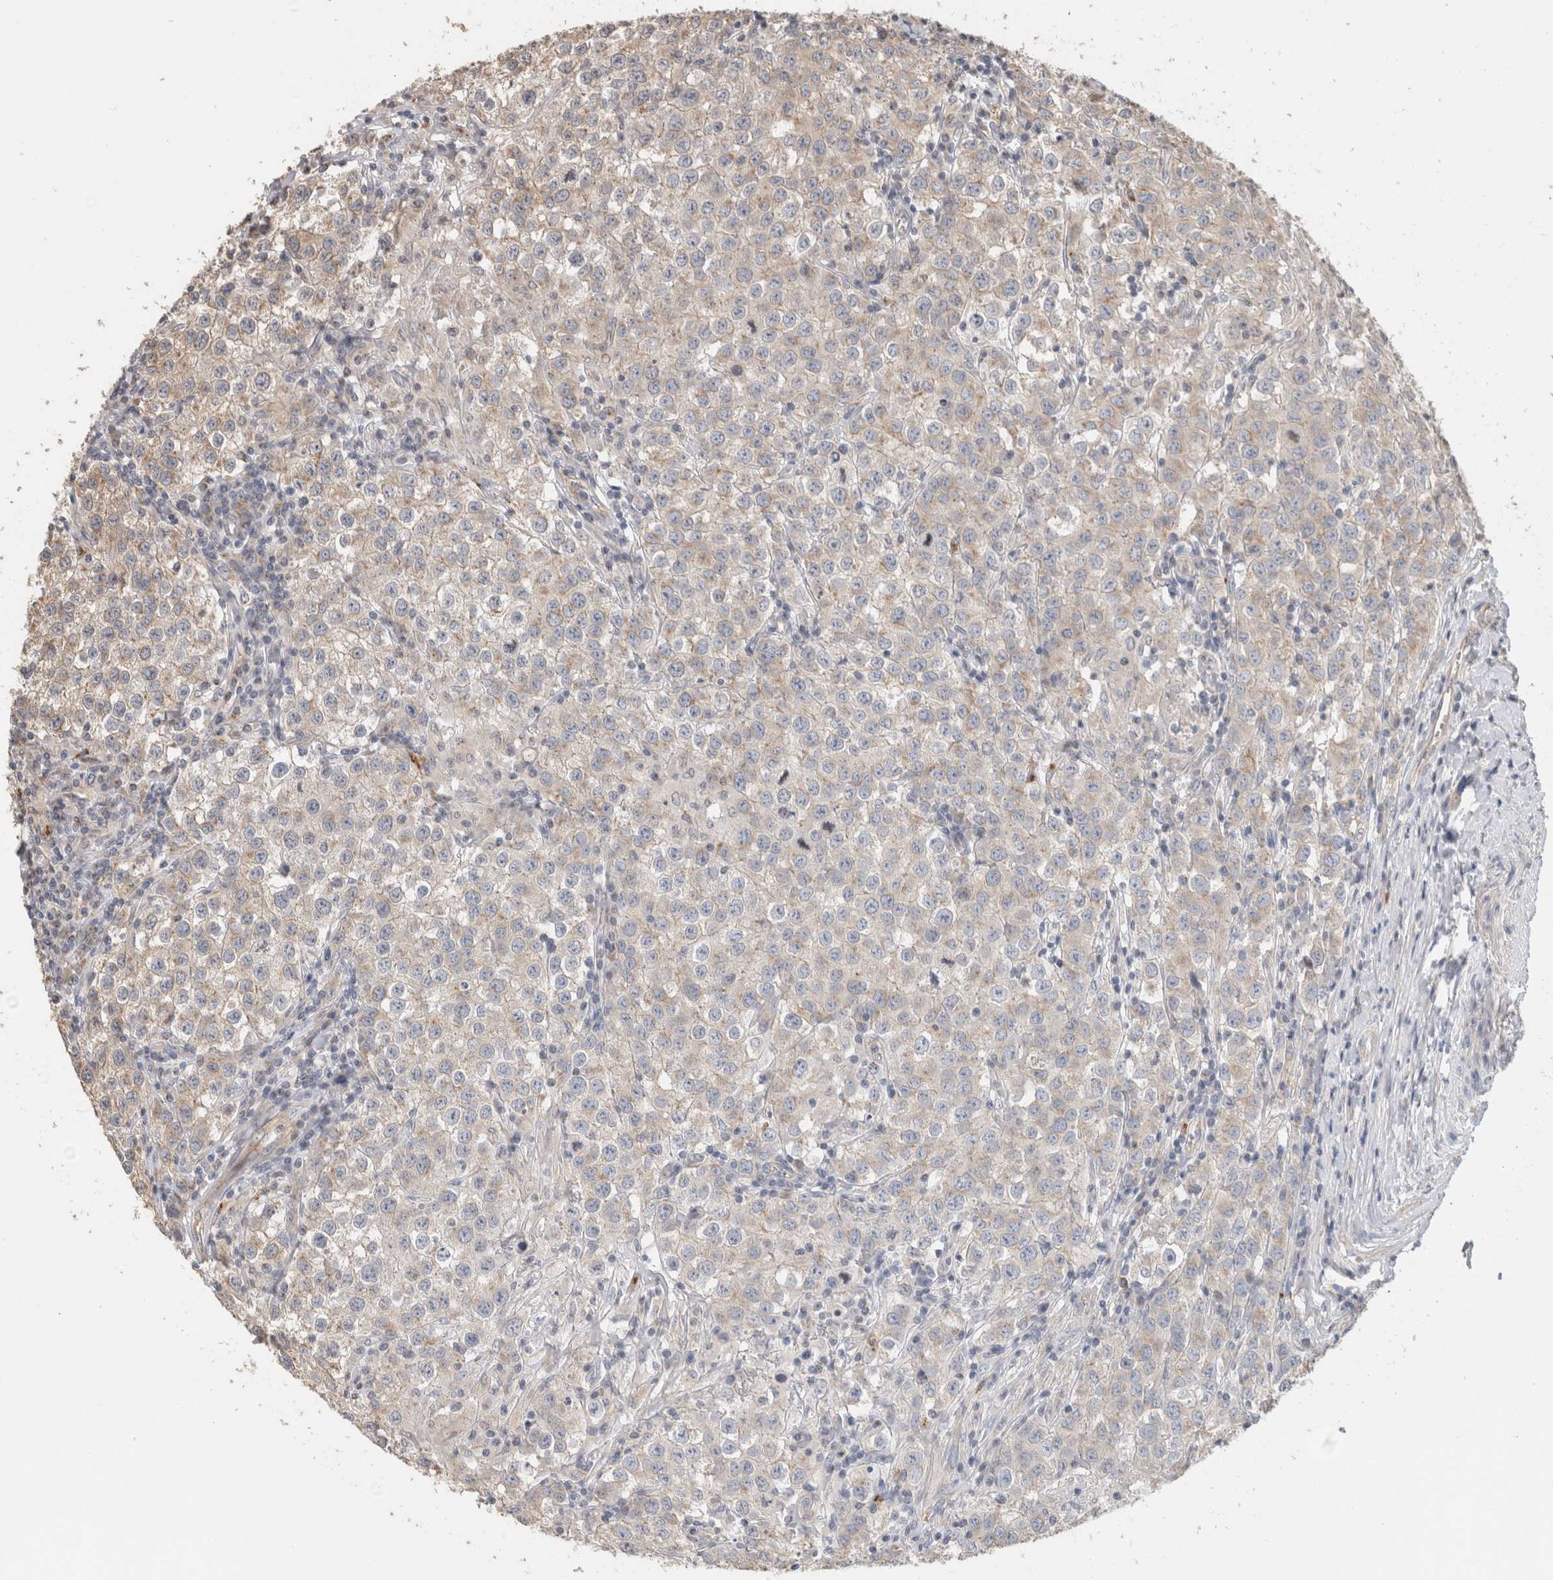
{"staining": {"intensity": "weak", "quantity": "<25%", "location": "cytoplasmic/membranous"}, "tissue": "testis cancer", "cell_type": "Tumor cells", "image_type": "cancer", "snomed": [{"axis": "morphology", "description": "Seminoma, NOS"}, {"axis": "morphology", "description": "Carcinoma, Embryonal, NOS"}, {"axis": "topography", "description": "Testis"}], "caption": "The histopathology image exhibits no staining of tumor cells in testis seminoma. Nuclei are stained in blue.", "gene": "CLIP1", "patient": {"sex": "male", "age": 43}}